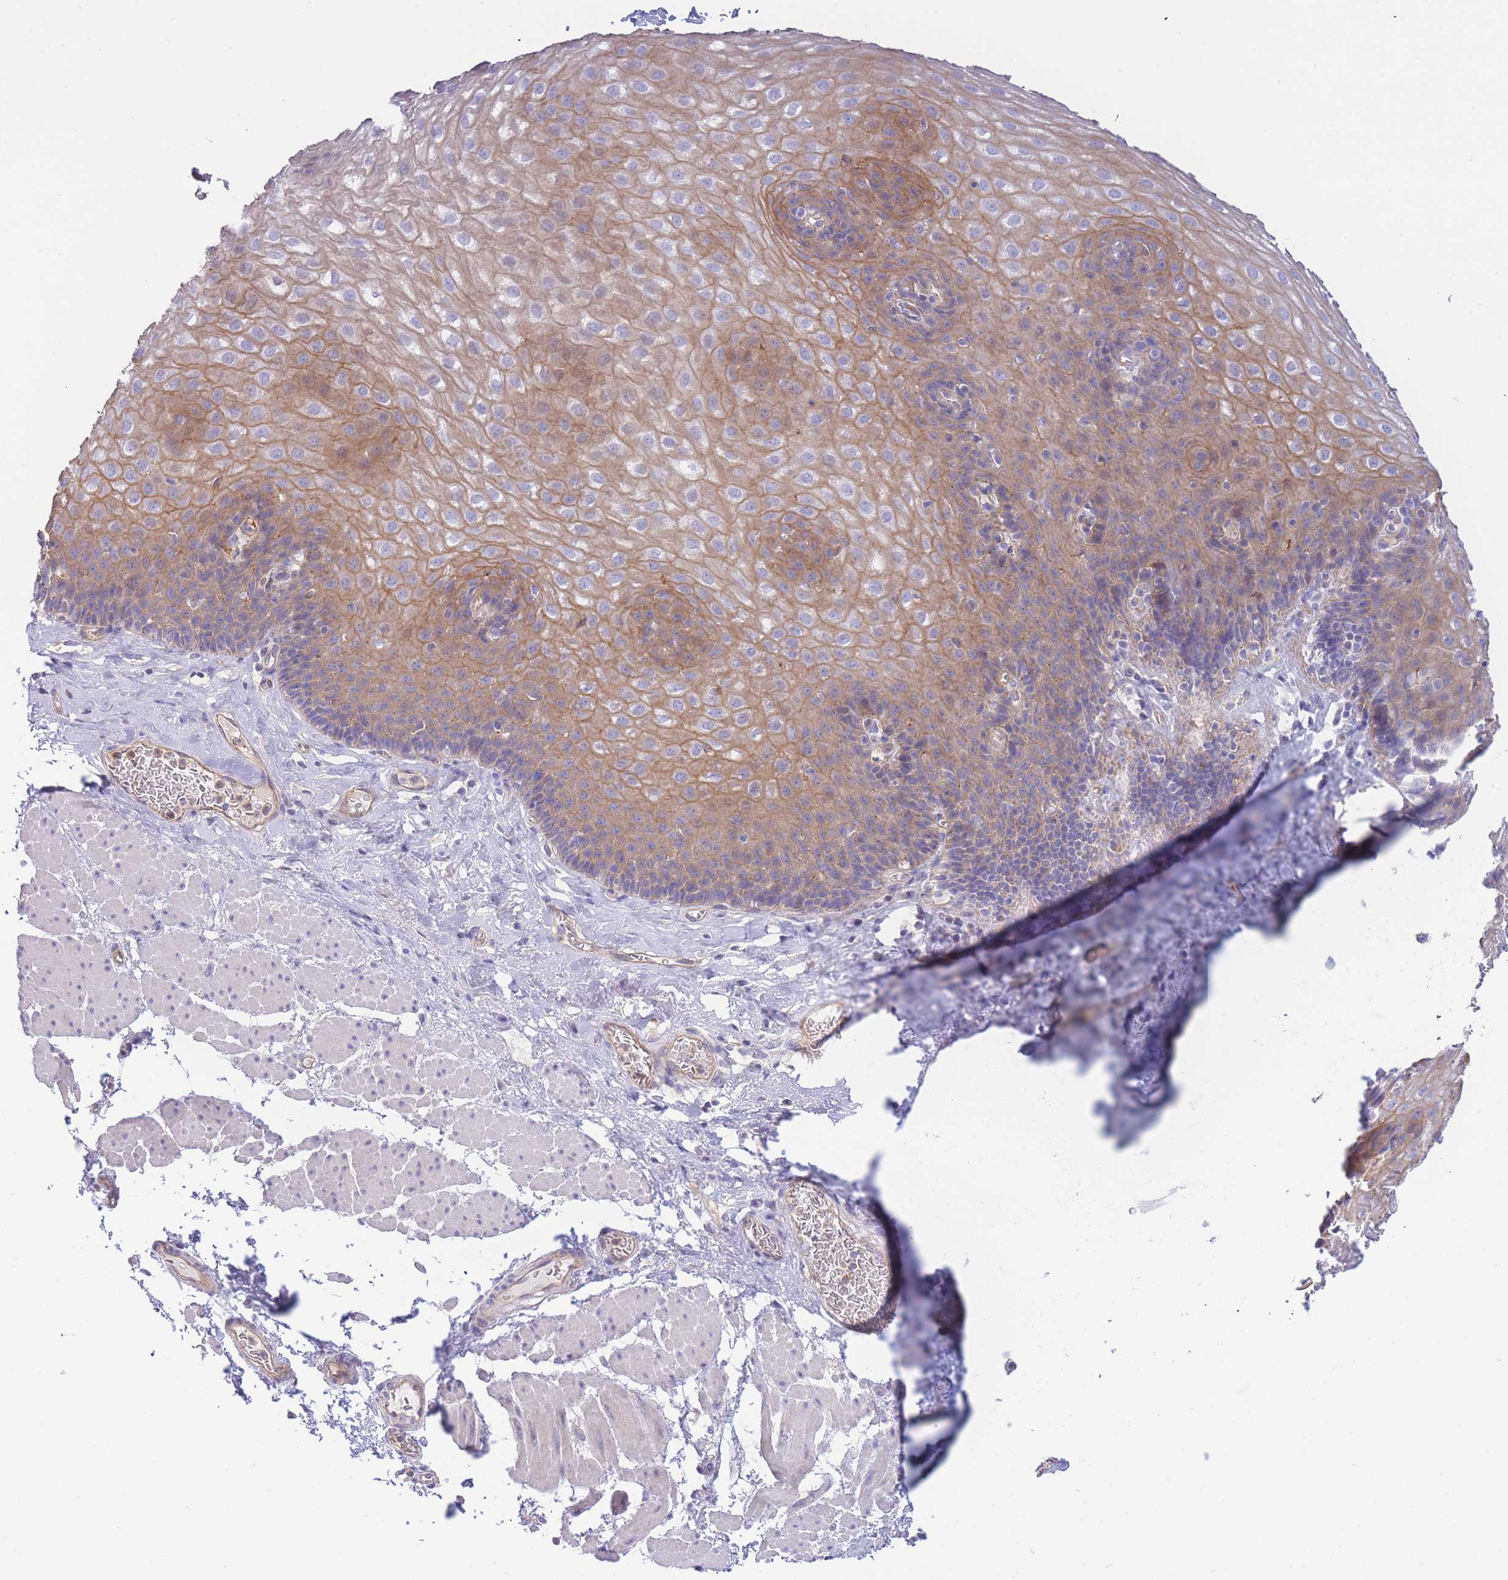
{"staining": {"intensity": "moderate", "quantity": "<25%", "location": "cytoplasmic/membranous"}, "tissue": "esophagus", "cell_type": "Squamous epithelial cells", "image_type": "normal", "snomed": [{"axis": "morphology", "description": "Normal tissue, NOS"}, {"axis": "topography", "description": "Esophagus"}], "caption": "Brown immunohistochemical staining in normal human esophagus demonstrates moderate cytoplasmic/membranous positivity in about <25% of squamous epithelial cells.", "gene": "SULT1A1", "patient": {"sex": "female", "age": 66}}